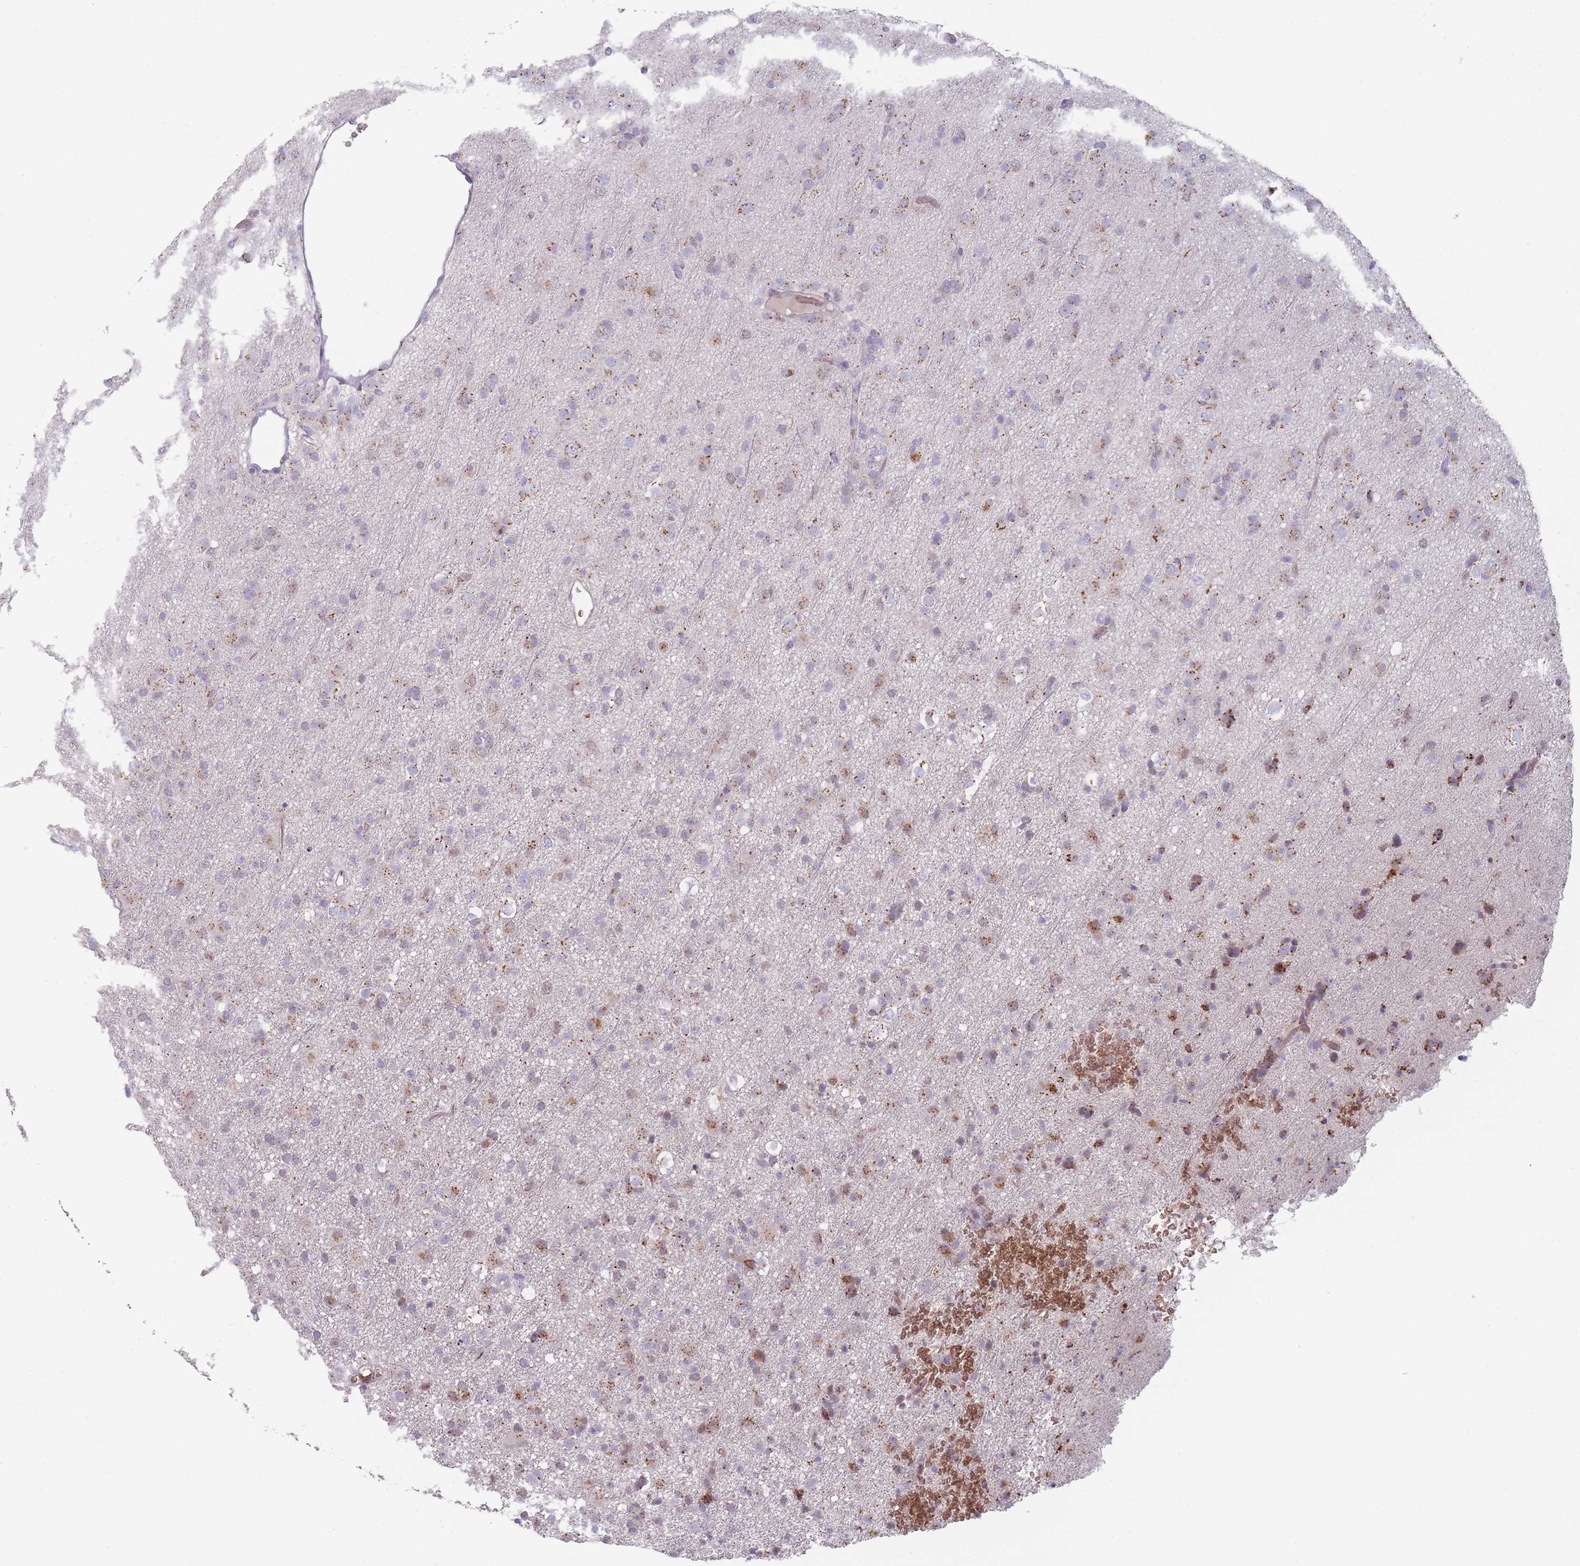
{"staining": {"intensity": "moderate", "quantity": "<25%", "location": "cytoplasmic/membranous"}, "tissue": "glioma", "cell_type": "Tumor cells", "image_type": "cancer", "snomed": [{"axis": "morphology", "description": "Glioma, malignant, Low grade"}, {"axis": "topography", "description": "Brain"}], "caption": "DAB (3,3'-diaminobenzidine) immunohistochemical staining of human malignant low-grade glioma shows moderate cytoplasmic/membranous protein positivity in about <25% of tumor cells.", "gene": "MAN1B1", "patient": {"sex": "male", "age": 65}}